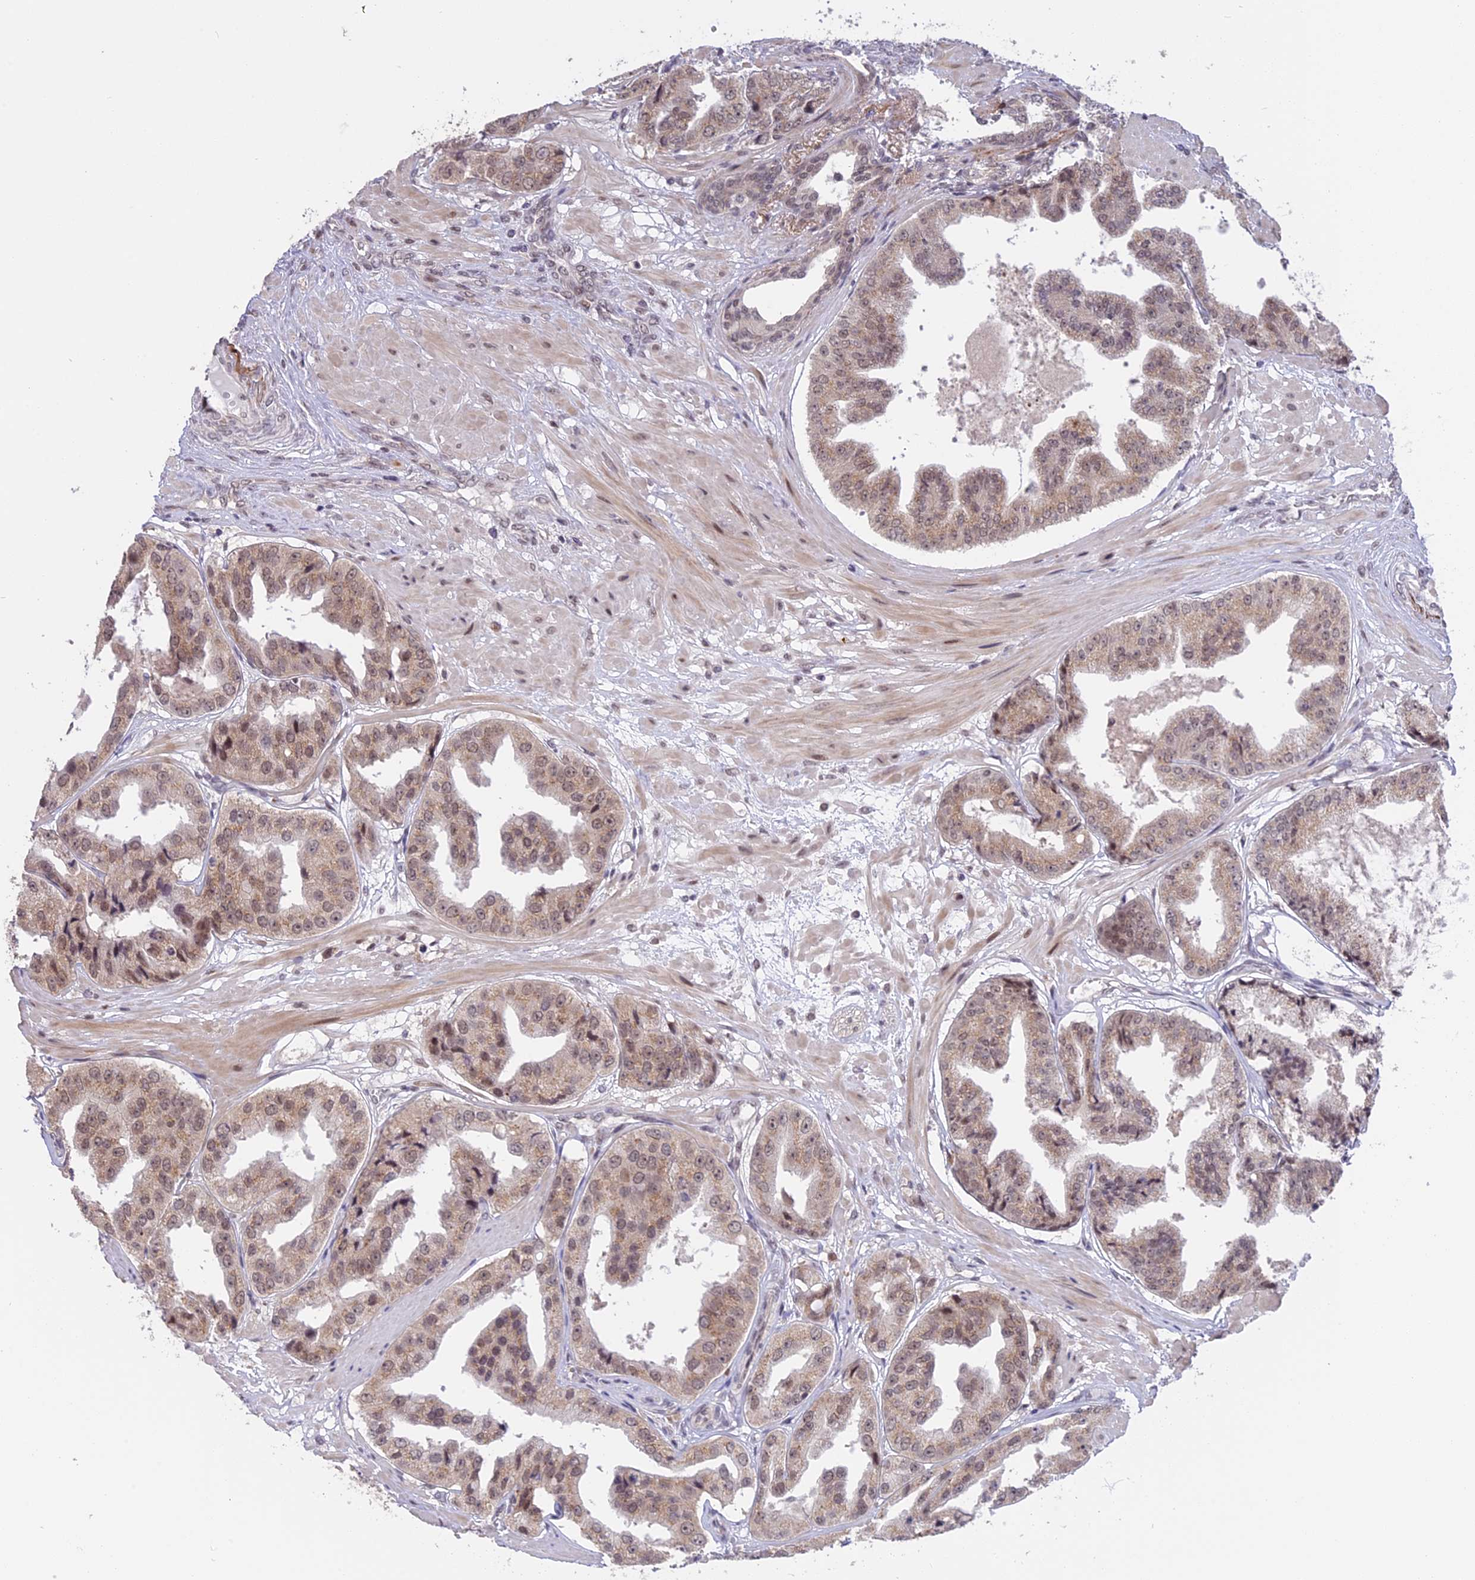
{"staining": {"intensity": "weak", "quantity": "<25%", "location": "cytoplasmic/membranous"}, "tissue": "prostate cancer", "cell_type": "Tumor cells", "image_type": "cancer", "snomed": [{"axis": "morphology", "description": "Adenocarcinoma, High grade"}, {"axis": "topography", "description": "Prostate"}], "caption": "This is an immunohistochemistry (IHC) micrograph of prostate cancer. There is no positivity in tumor cells.", "gene": "POLR2C", "patient": {"sex": "male", "age": 63}}